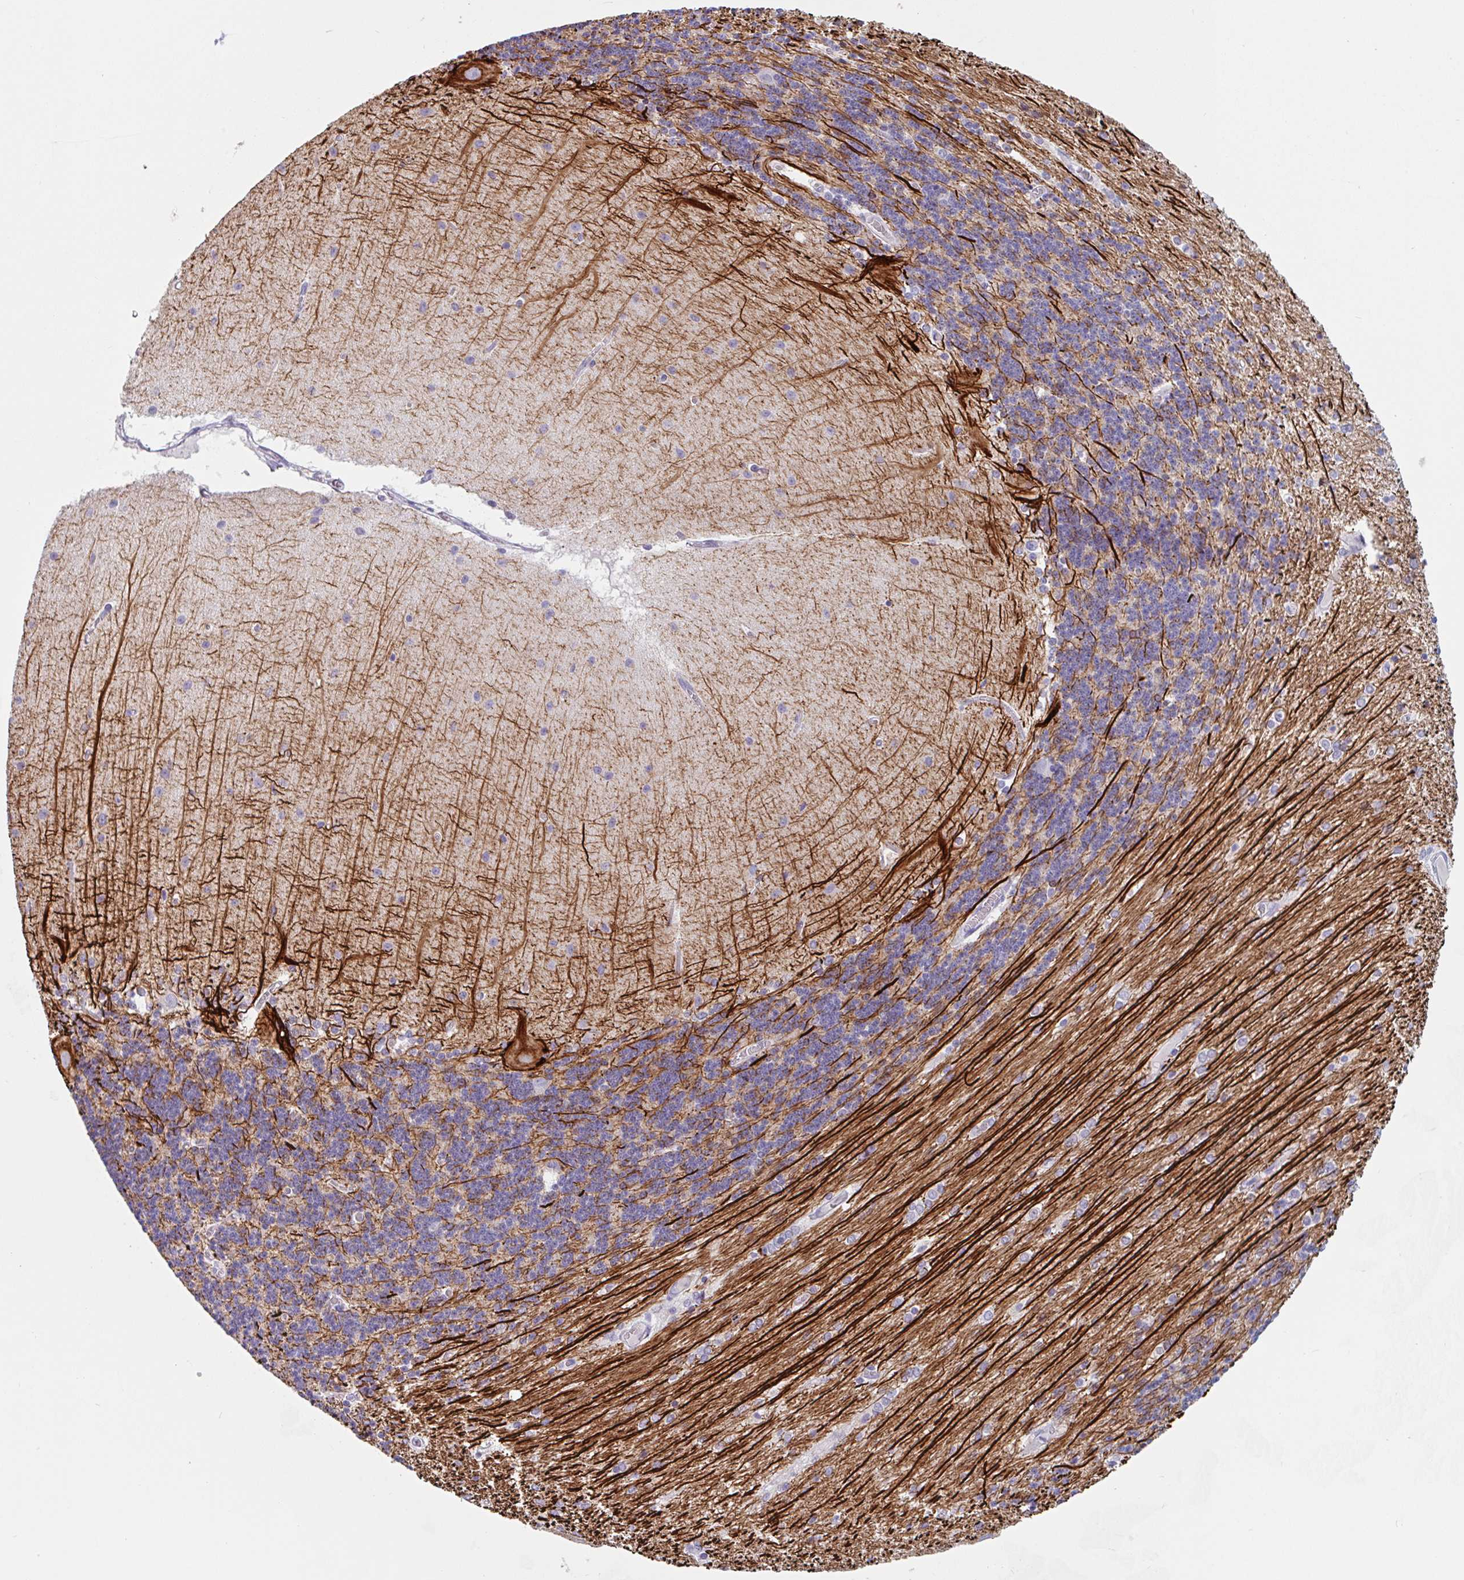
{"staining": {"intensity": "moderate", "quantity": "25%-75%", "location": "cytoplasmic/membranous"}, "tissue": "cerebellum", "cell_type": "Cells in granular layer", "image_type": "normal", "snomed": [{"axis": "morphology", "description": "Normal tissue, NOS"}, {"axis": "topography", "description": "Cerebellum"}], "caption": "Immunohistochemistry (IHC) histopathology image of normal cerebellum: human cerebellum stained using IHC demonstrates medium levels of moderate protein expression localized specifically in the cytoplasmic/membranous of cells in granular layer, appearing as a cytoplasmic/membranous brown color.", "gene": "EMC4", "patient": {"sex": "female", "age": 54}}